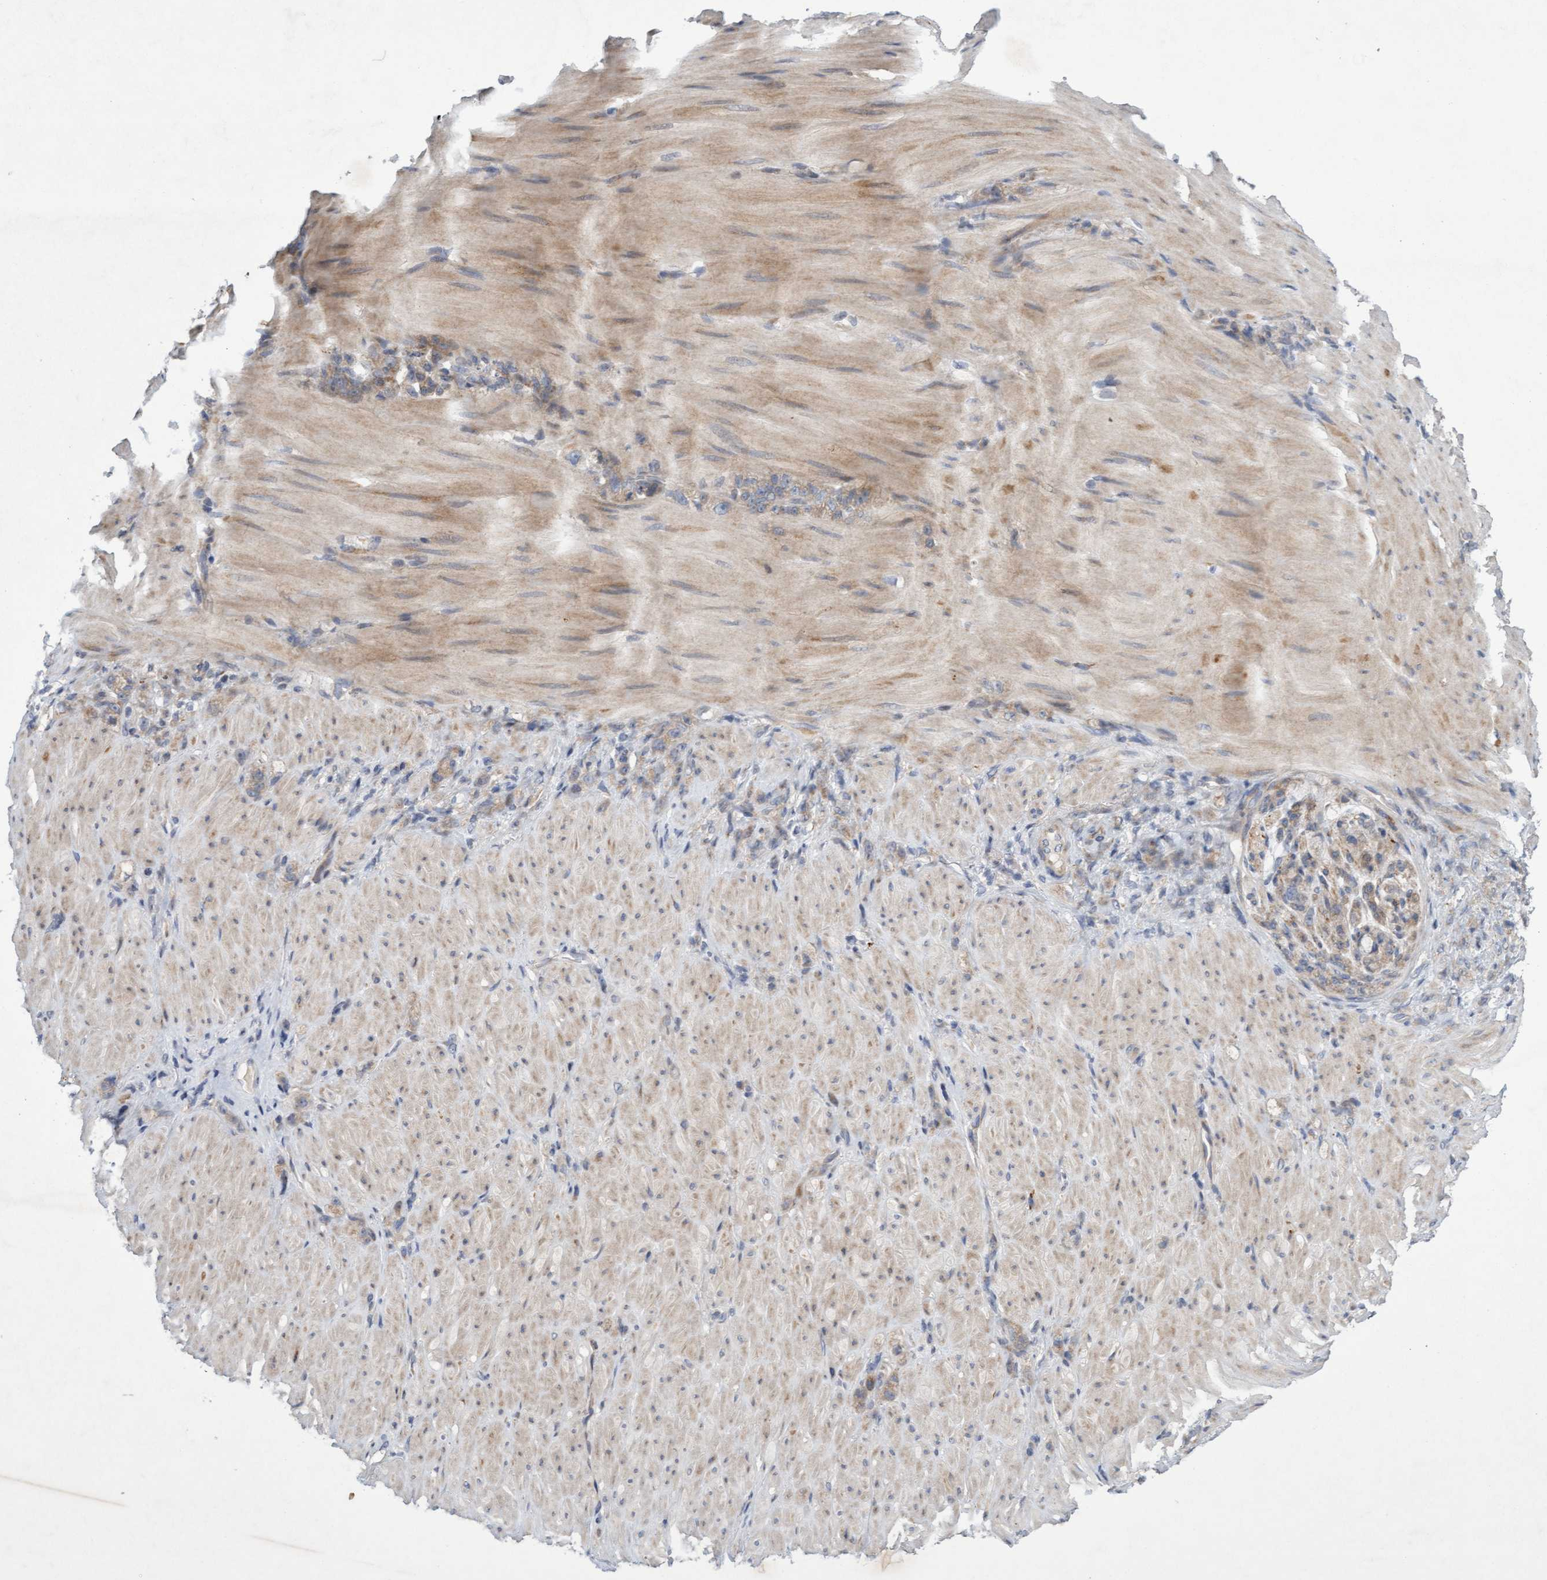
{"staining": {"intensity": "weak", "quantity": ">75%", "location": "cytoplasmic/membranous"}, "tissue": "stomach cancer", "cell_type": "Tumor cells", "image_type": "cancer", "snomed": [{"axis": "morphology", "description": "Normal tissue, NOS"}, {"axis": "morphology", "description": "Adenocarcinoma, NOS"}, {"axis": "topography", "description": "Stomach"}], "caption": "A brown stain labels weak cytoplasmic/membranous staining of a protein in human stomach adenocarcinoma tumor cells.", "gene": "DDHD2", "patient": {"sex": "male", "age": 82}}